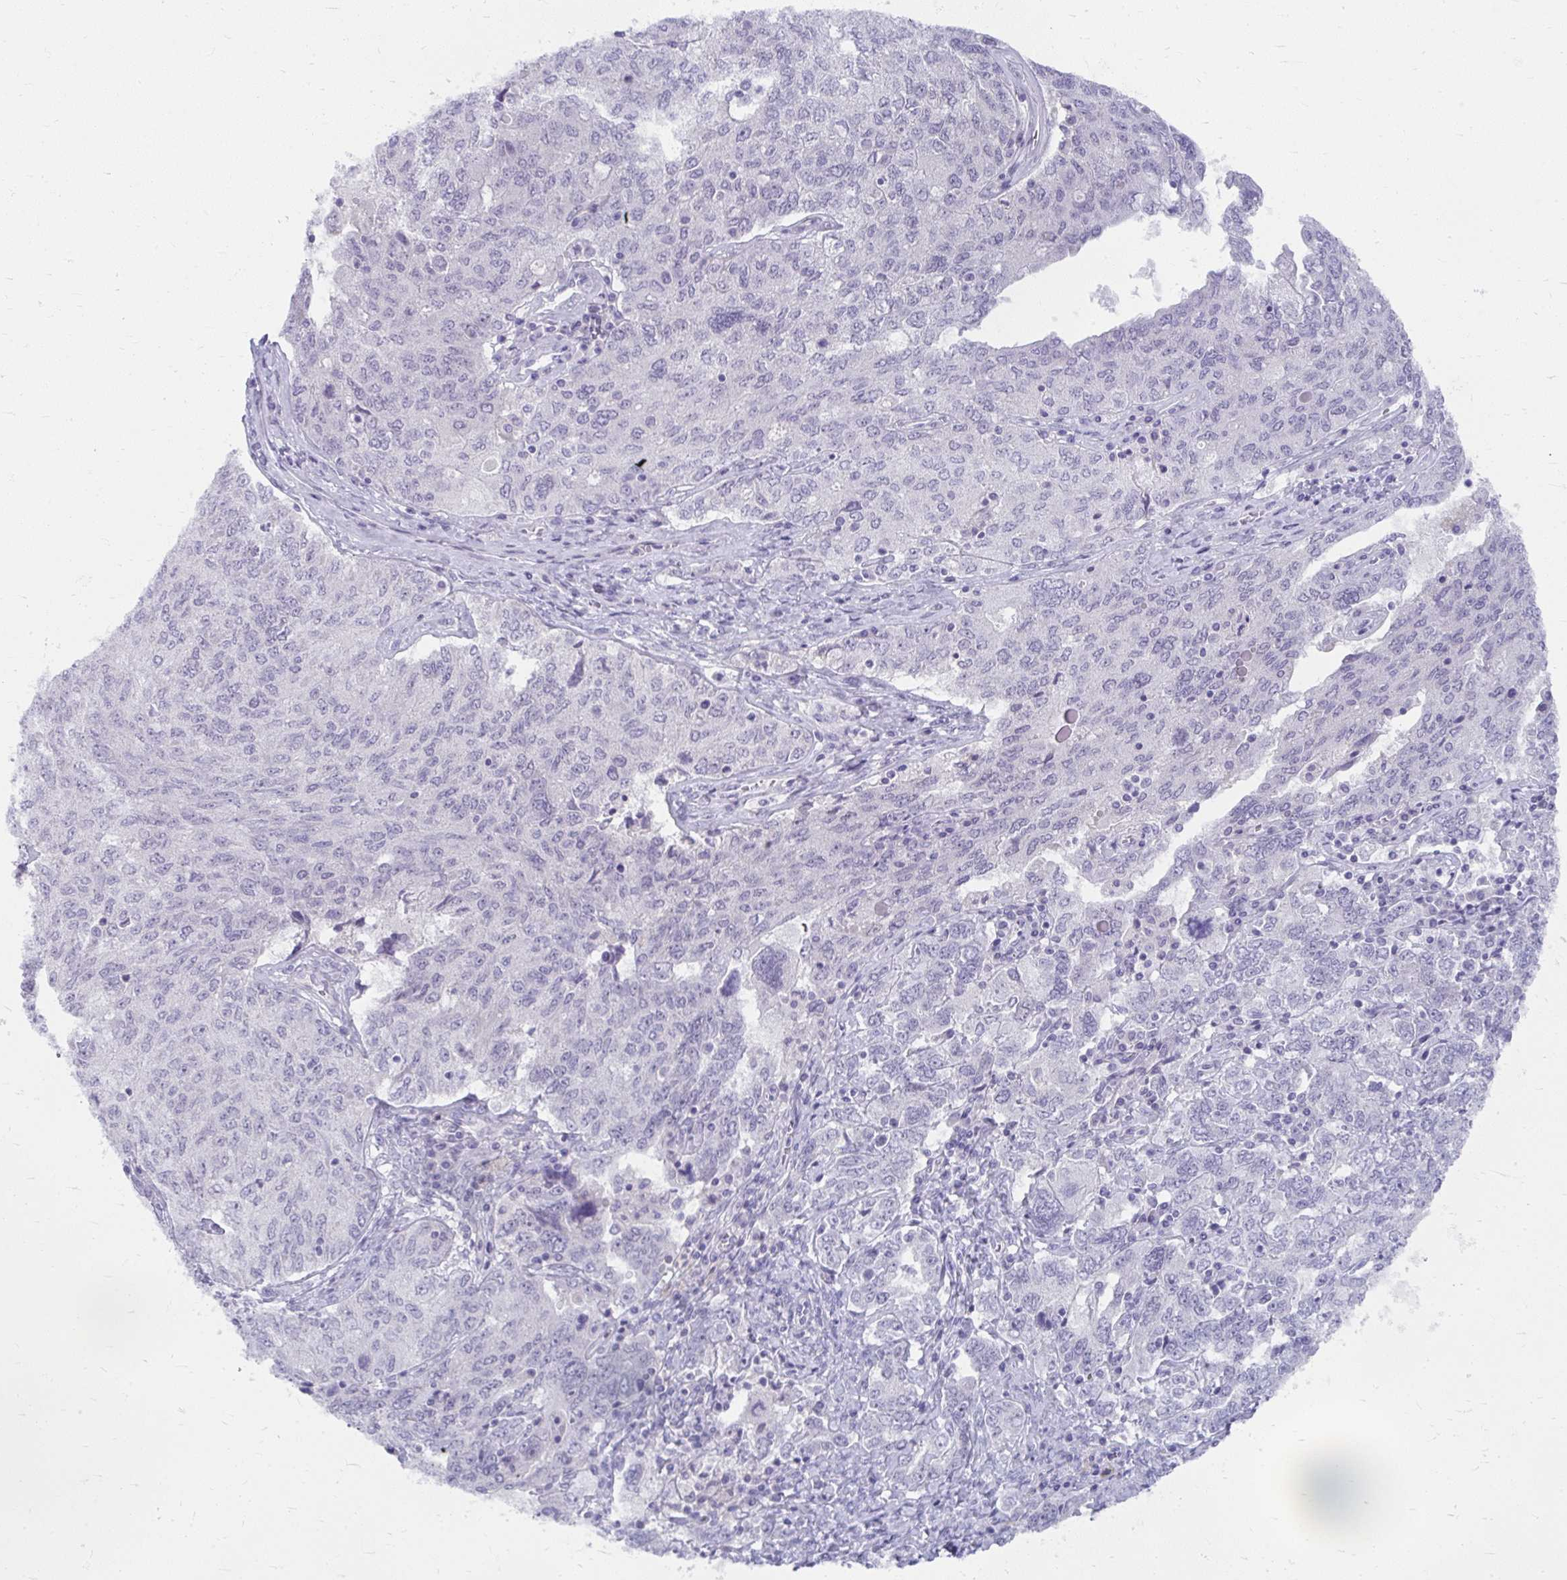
{"staining": {"intensity": "negative", "quantity": "none", "location": "none"}, "tissue": "ovarian cancer", "cell_type": "Tumor cells", "image_type": "cancer", "snomed": [{"axis": "morphology", "description": "Carcinoma, endometroid"}, {"axis": "topography", "description": "Ovary"}], "caption": "This is an immunohistochemistry image of human ovarian endometroid carcinoma. There is no staining in tumor cells.", "gene": "UGT3A2", "patient": {"sex": "female", "age": 62}}